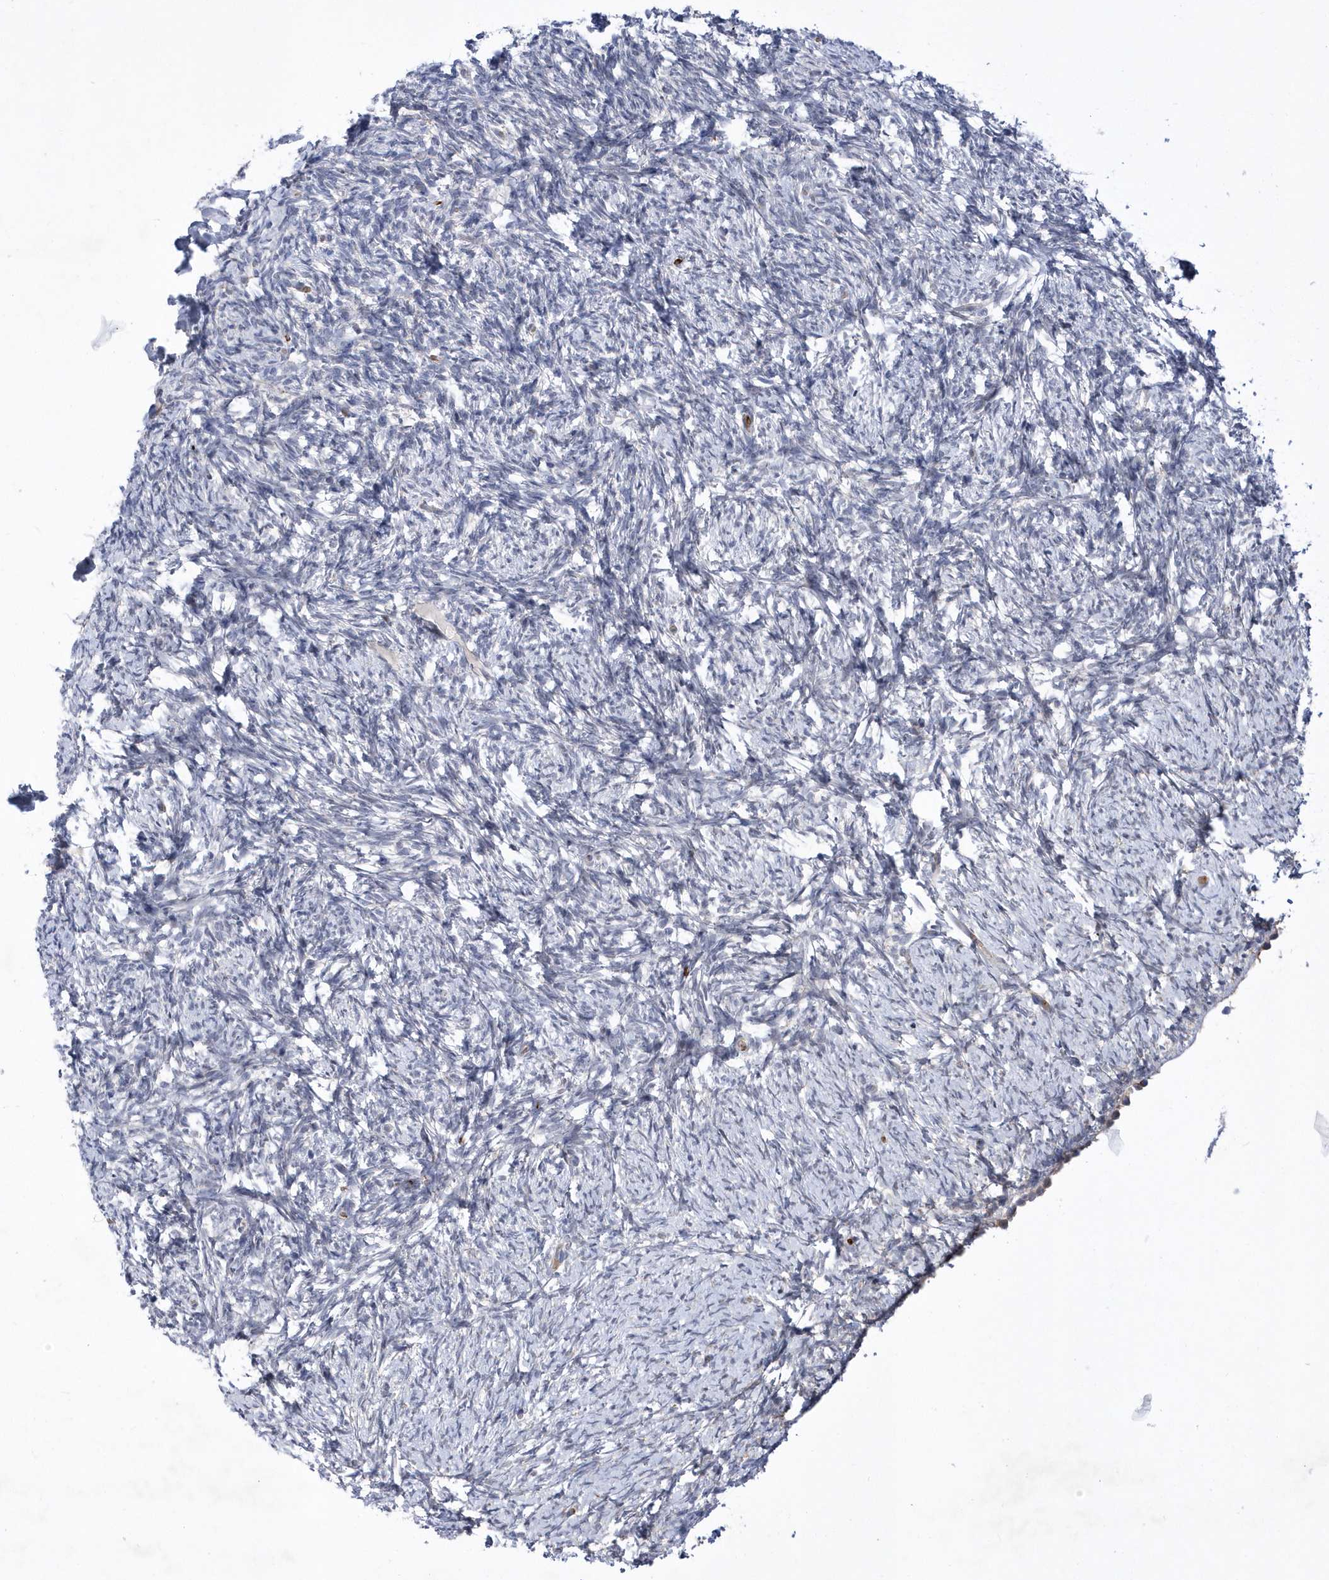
{"staining": {"intensity": "weak", "quantity": ">75%", "location": "cytoplasmic/membranous"}, "tissue": "ovary", "cell_type": "Follicle cells", "image_type": "normal", "snomed": [{"axis": "morphology", "description": "Normal tissue, NOS"}, {"axis": "topography", "description": "Ovary"}], "caption": "A high-resolution micrograph shows IHC staining of benign ovary, which shows weak cytoplasmic/membranous positivity in about >75% of follicle cells. Immunohistochemistry stains the protein in brown and the nuclei are stained blue.", "gene": "ZNF875", "patient": {"sex": "female", "age": 60}}